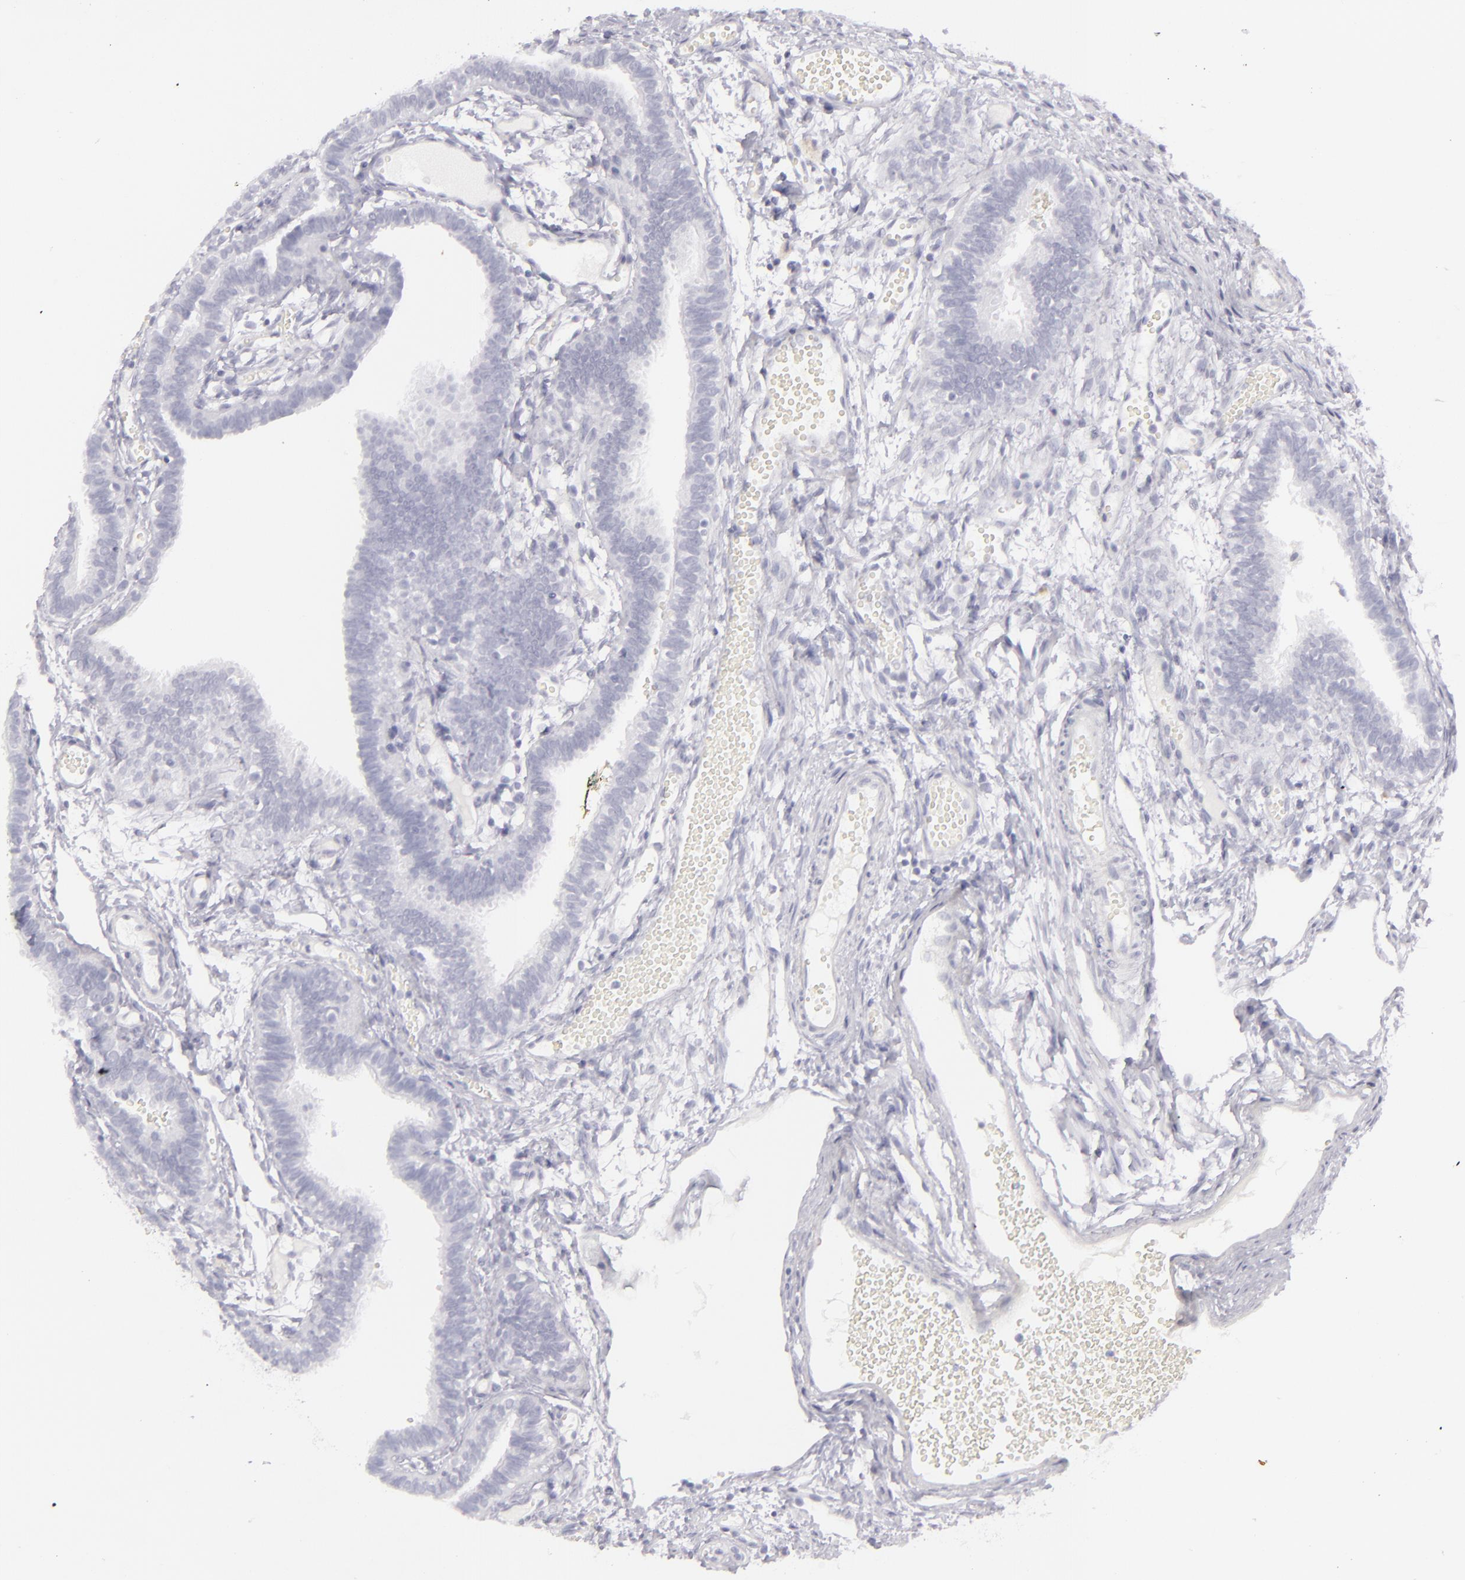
{"staining": {"intensity": "negative", "quantity": "none", "location": "none"}, "tissue": "fallopian tube", "cell_type": "Glandular cells", "image_type": "normal", "snomed": [{"axis": "morphology", "description": "Normal tissue, NOS"}, {"axis": "topography", "description": "Fallopian tube"}], "caption": "This is an immunohistochemistry image of benign fallopian tube. There is no positivity in glandular cells.", "gene": "FLG", "patient": {"sex": "female", "age": 29}}